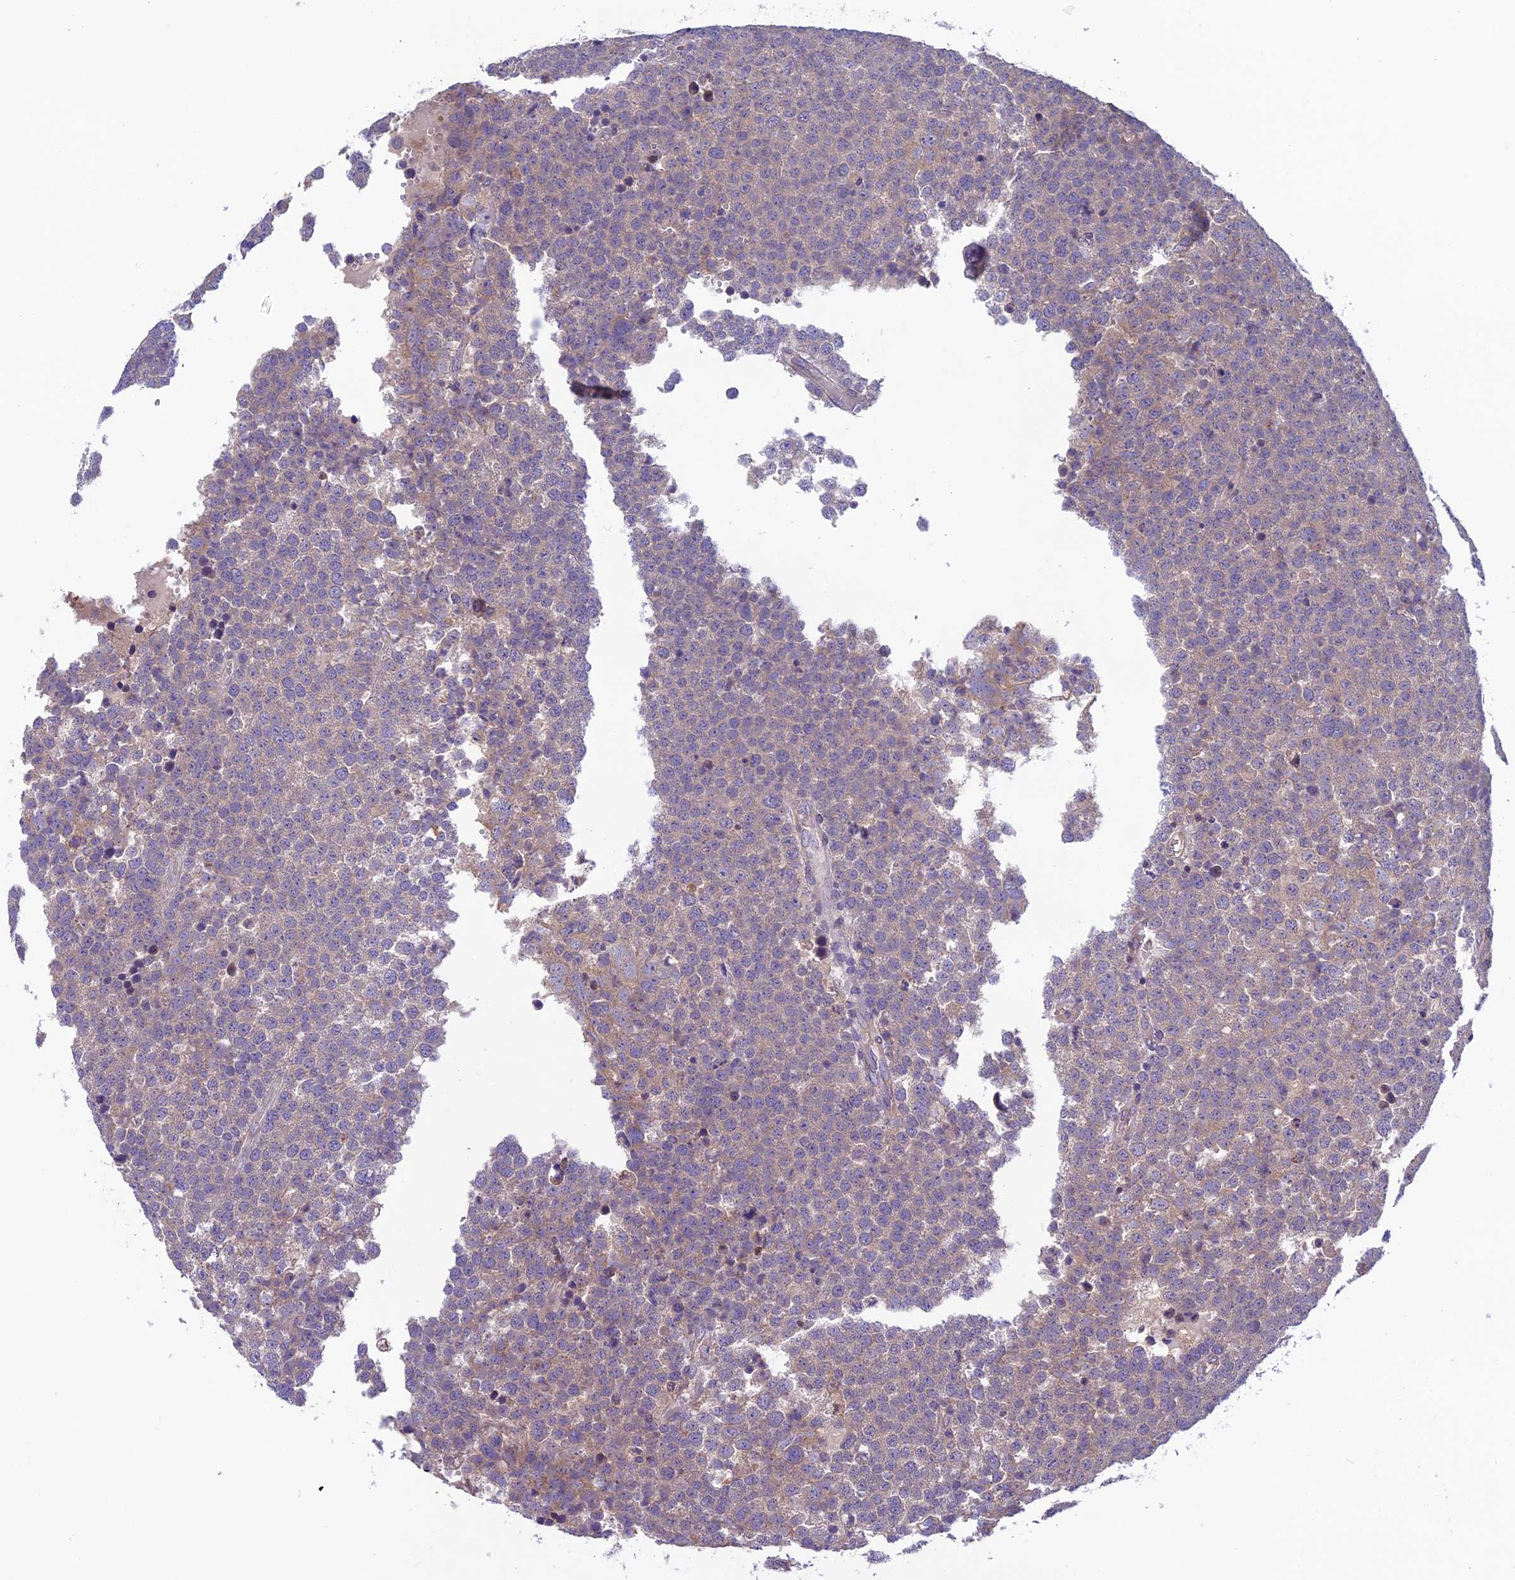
{"staining": {"intensity": "weak", "quantity": "<25%", "location": "cytoplasmic/membranous"}, "tissue": "testis cancer", "cell_type": "Tumor cells", "image_type": "cancer", "snomed": [{"axis": "morphology", "description": "Seminoma, NOS"}, {"axis": "topography", "description": "Testis"}], "caption": "Immunohistochemistry (IHC) histopathology image of testis cancer (seminoma) stained for a protein (brown), which demonstrates no staining in tumor cells.", "gene": "DCTN5", "patient": {"sex": "male", "age": 71}}